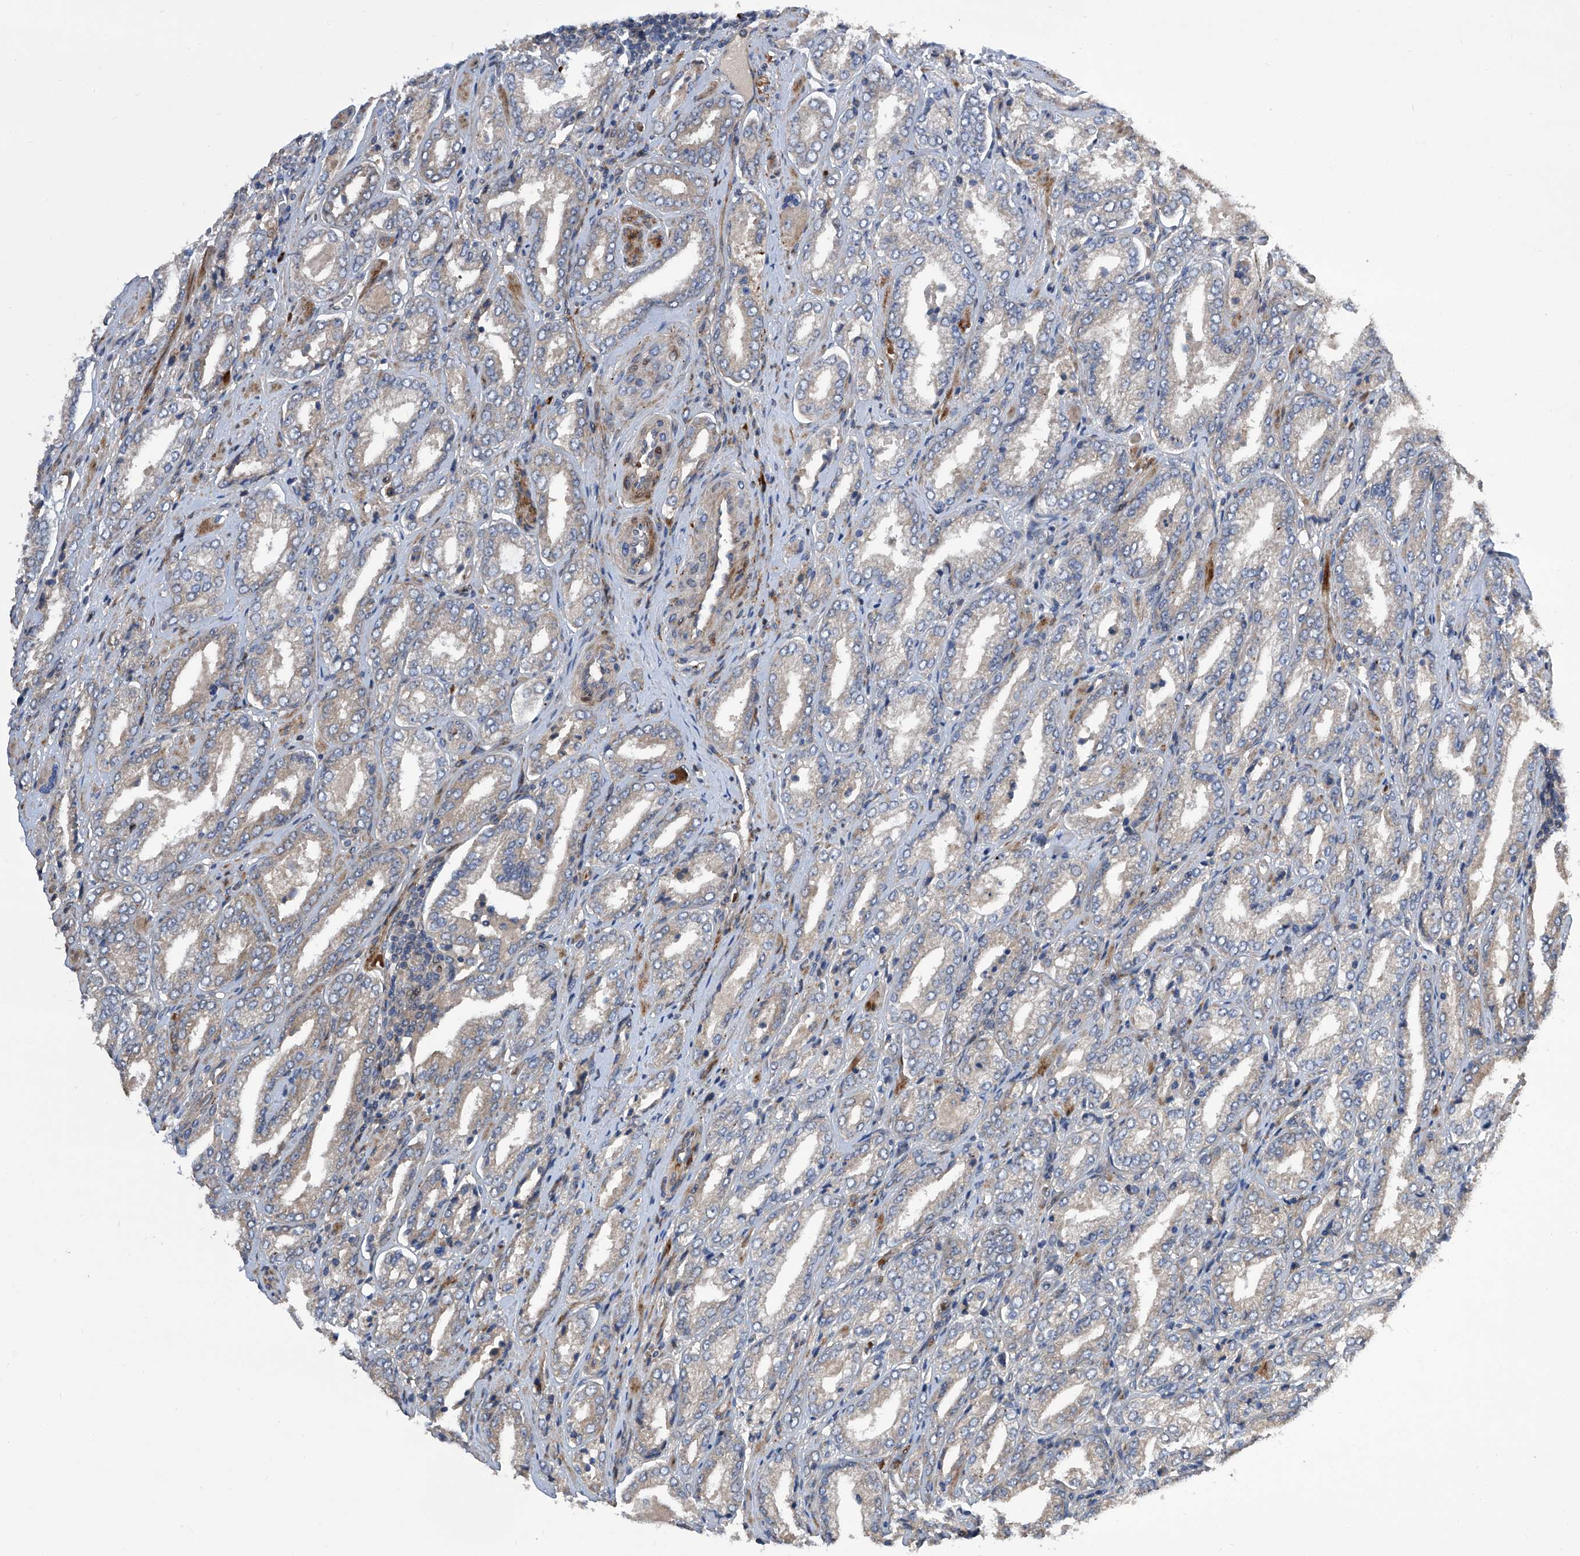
{"staining": {"intensity": "weak", "quantity": "<25%", "location": "cytoplasmic/membranous"}, "tissue": "prostate cancer", "cell_type": "Tumor cells", "image_type": "cancer", "snomed": [{"axis": "morphology", "description": "Adenocarcinoma, Low grade"}, {"axis": "topography", "description": "Prostate"}], "caption": "Human prostate cancer (adenocarcinoma (low-grade)) stained for a protein using immunohistochemistry exhibits no expression in tumor cells.", "gene": "USF3", "patient": {"sex": "male", "age": 62}}